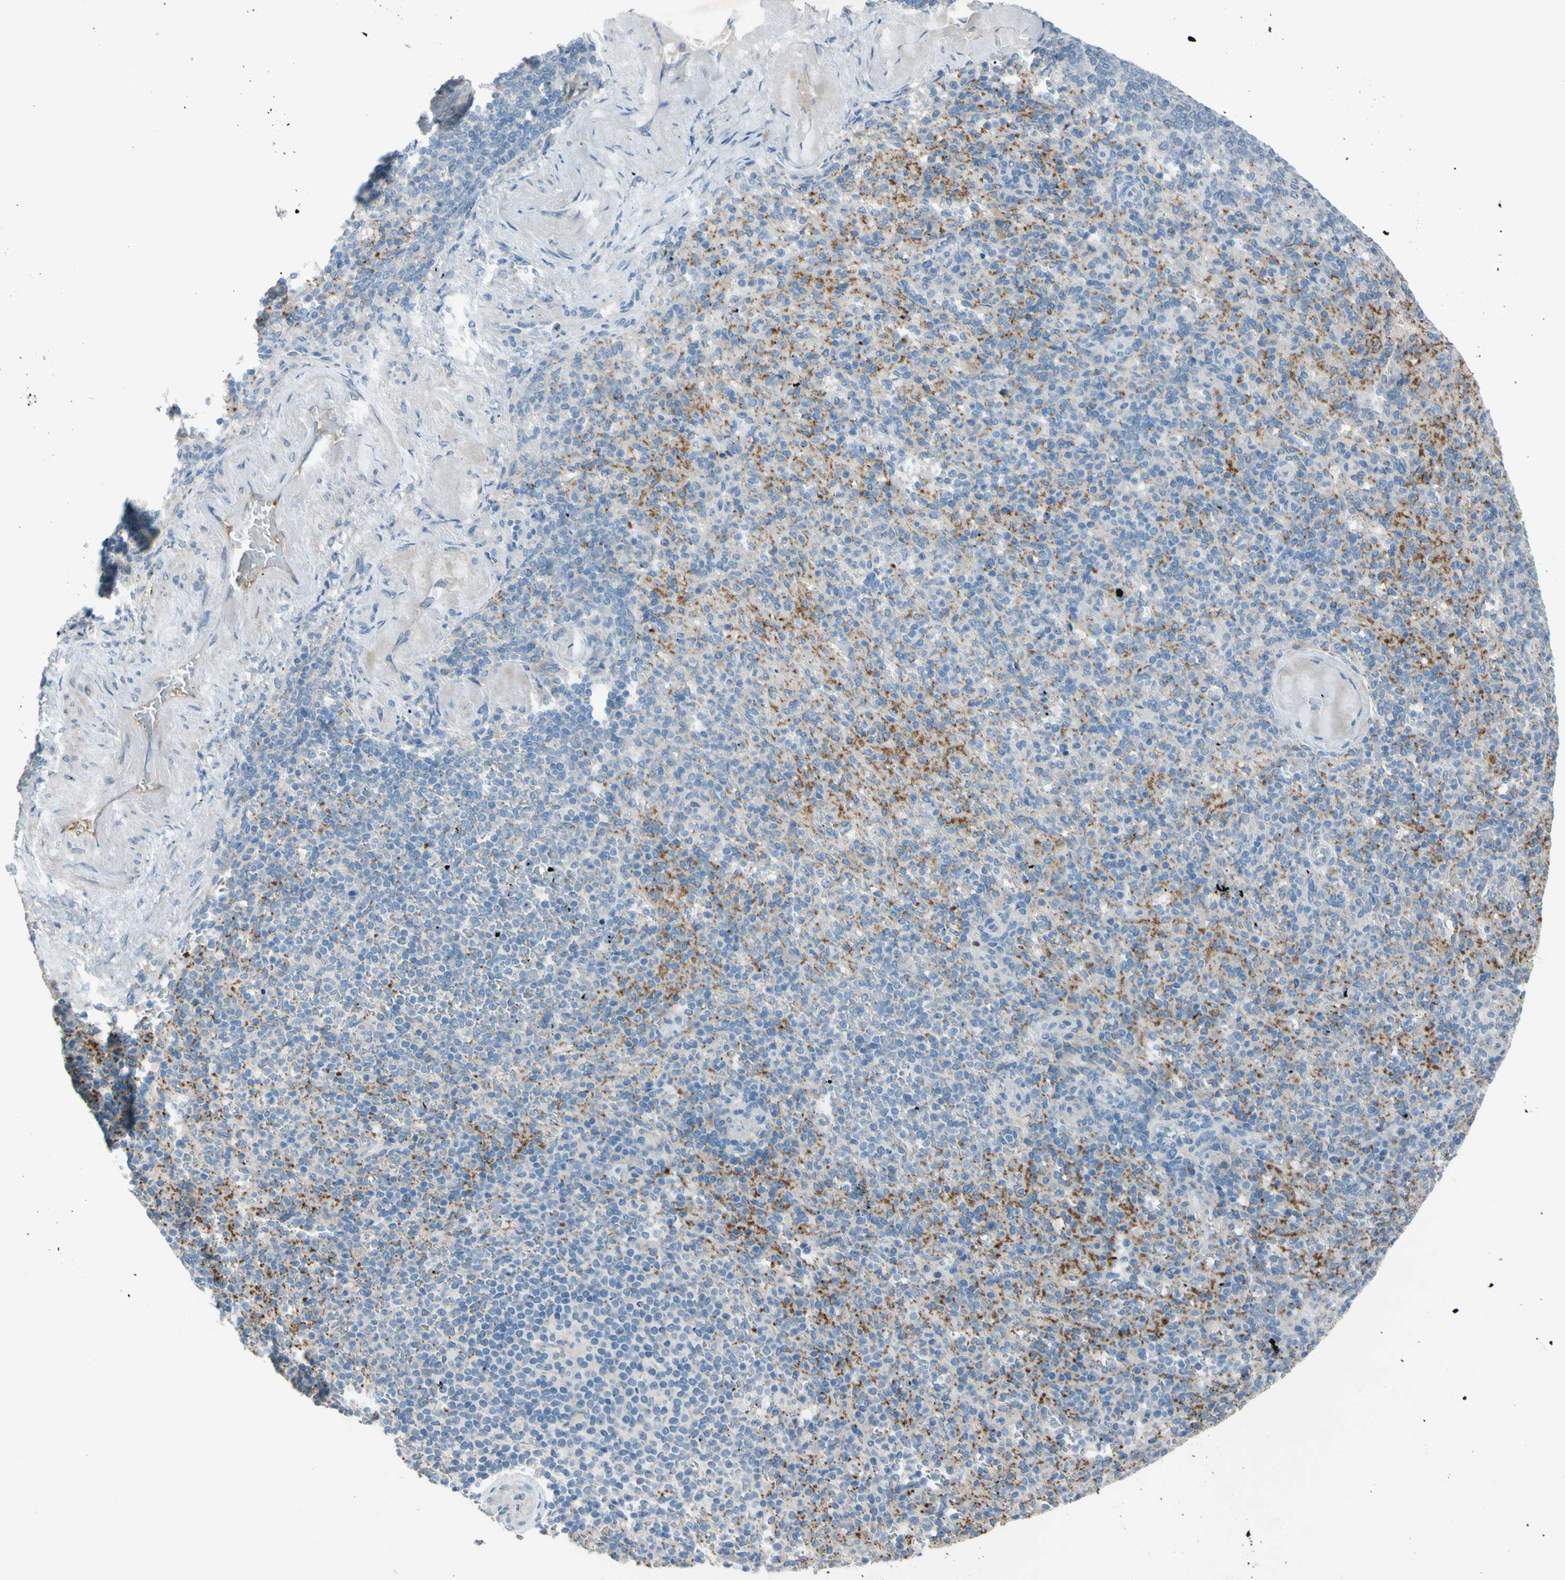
{"staining": {"intensity": "moderate", "quantity": "<25%", "location": "cytoplasmic/membranous"}, "tissue": "spleen", "cell_type": "Cells in red pulp", "image_type": "normal", "snomed": [{"axis": "morphology", "description": "Normal tissue, NOS"}, {"axis": "topography", "description": "Spleen"}], "caption": "A high-resolution histopathology image shows IHC staining of unremarkable spleen, which exhibits moderate cytoplasmic/membranous expression in about <25% of cells in red pulp. (DAB (3,3'-diaminobenzidine) IHC, brown staining for protein, blue staining for nuclei).", "gene": "ATRN", "patient": {"sex": "female", "age": 74}}